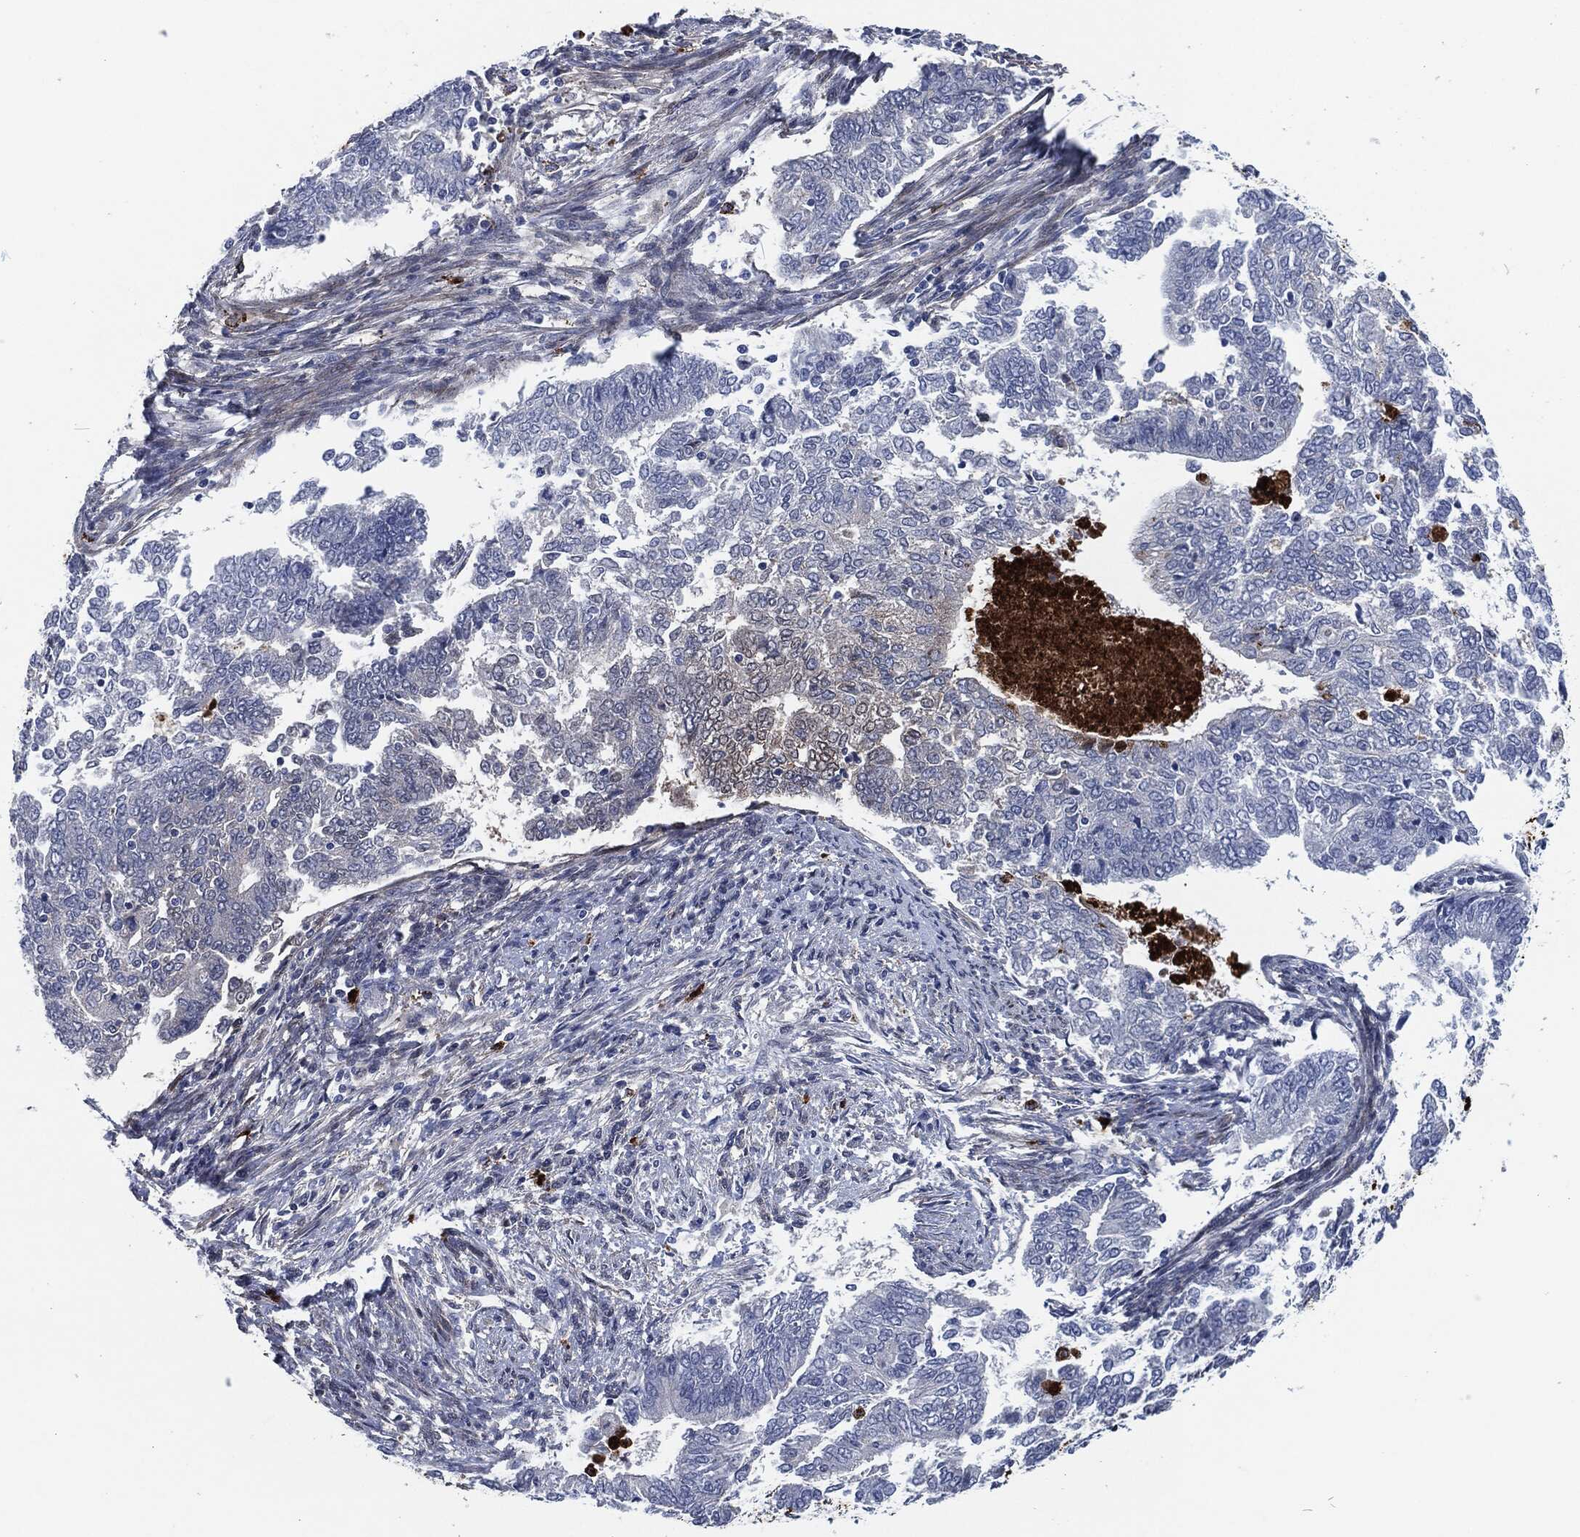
{"staining": {"intensity": "negative", "quantity": "none", "location": "none"}, "tissue": "endometrial cancer", "cell_type": "Tumor cells", "image_type": "cancer", "snomed": [{"axis": "morphology", "description": "Adenocarcinoma, NOS"}, {"axis": "topography", "description": "Endometrium"}], "caption": "The immunohistochemistry (IHC) photomicrograph has no significant positivity in tumor cells of endometrial cancer tissue. (Stains: DAB (3,3'-diaminobenzidine) immunohistochemistry with hematoxylin counter stain, Microscopy: brightfield microscopy at high magnification).", "gene": "MPO", "patient": {"sex": "female", "age": 65}}